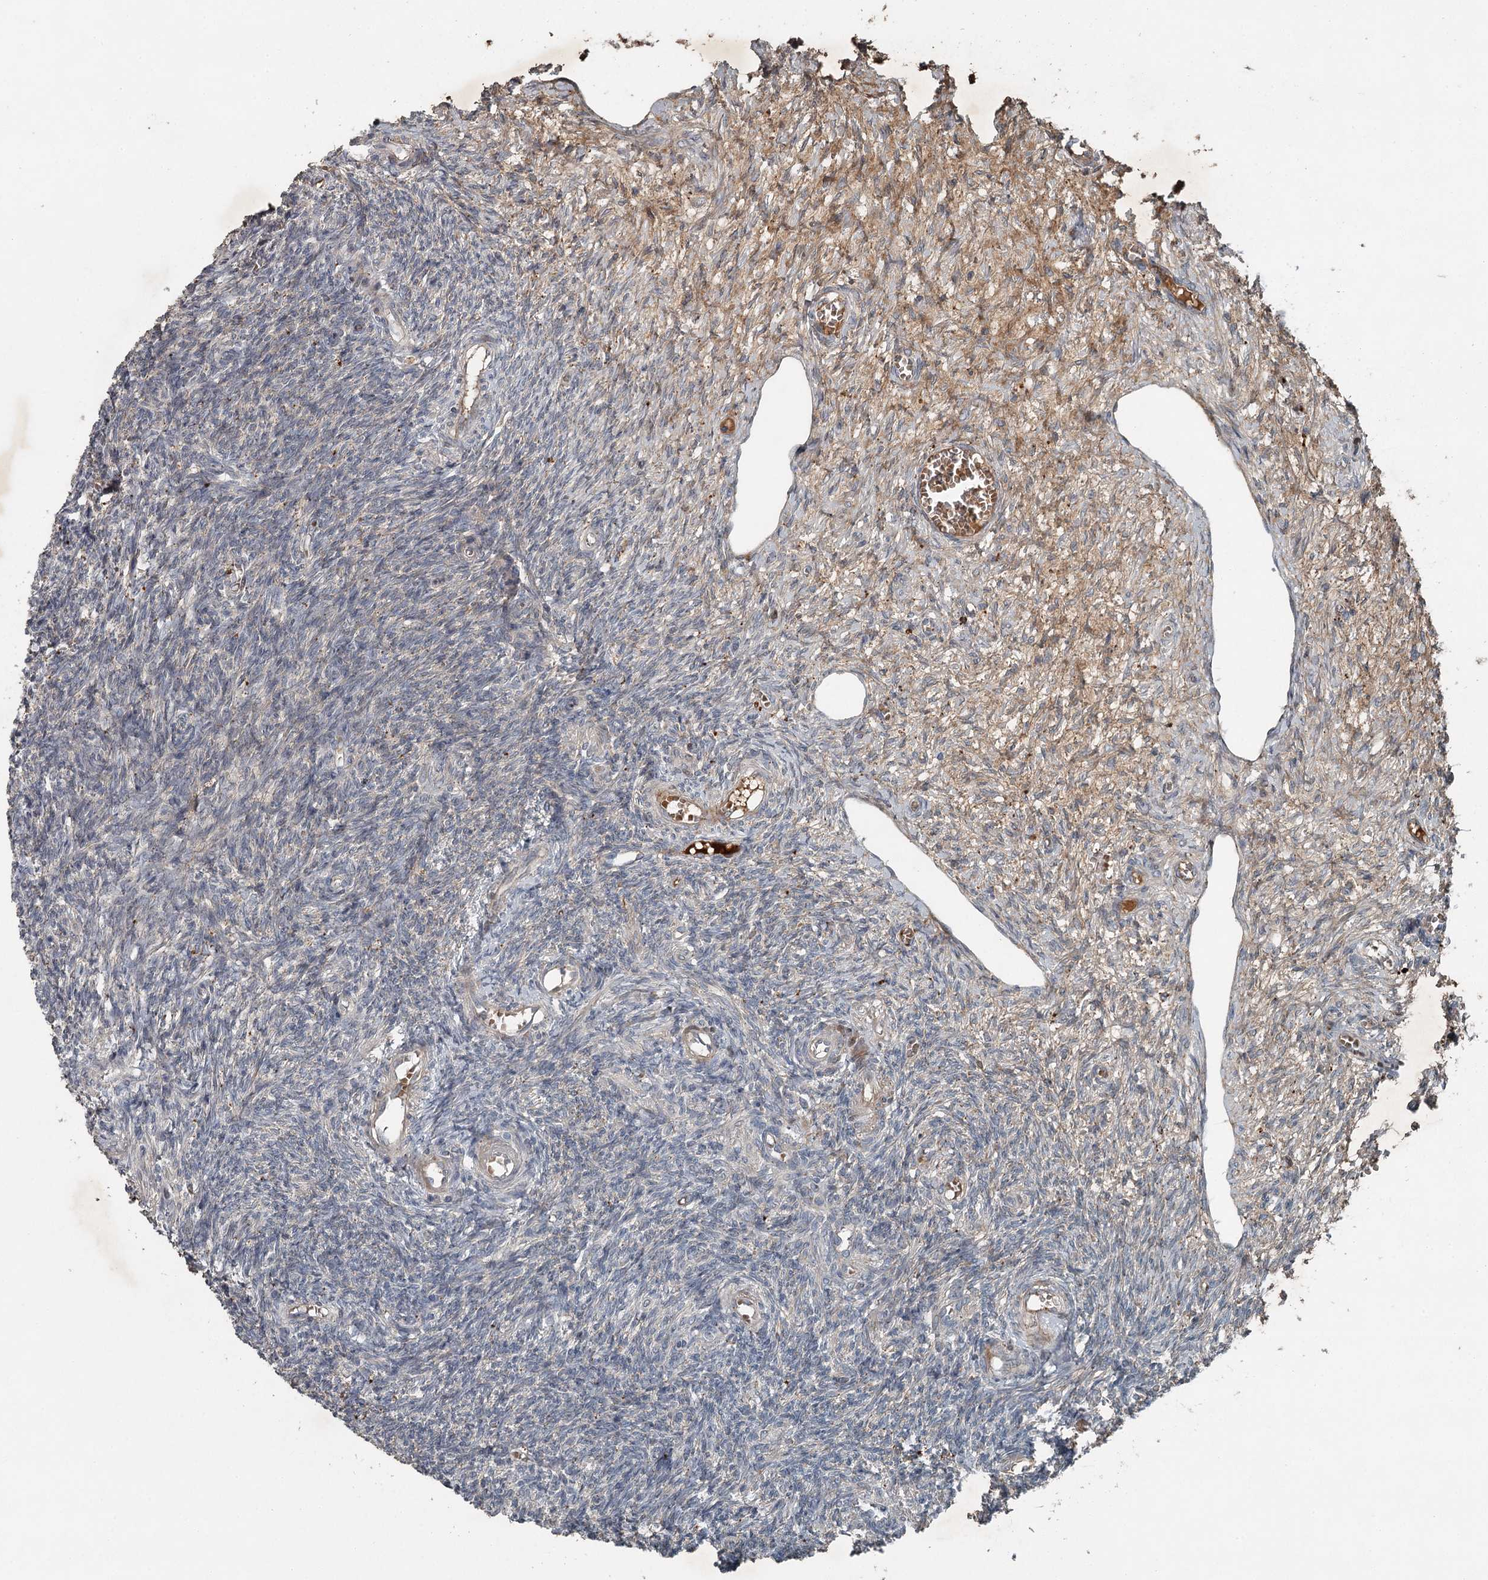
{"staining": {"intensity": "moderate", "quantity": "<25%", "location": "cytoplasmic/membranous"}, "tissue": "ovary", "cell_type": "Ovarian stroma cells", "image_type": "normal", "snomed": [{"axis": "morphology", "description": "Normal tissue, NOS"}, {"axis": "topography", "description": "Ovary"}], "caption": "Immunohistochemical staining of unremarkable ovary demonstrates moderate cytoplasmic/membranous protein positivity in approximately <25% of ovarian stroma cells. (IHC, brightfield microscopy, high magnification).", "gene": "SLC39A8", "patient": {"sex": "female", "age": 27}}